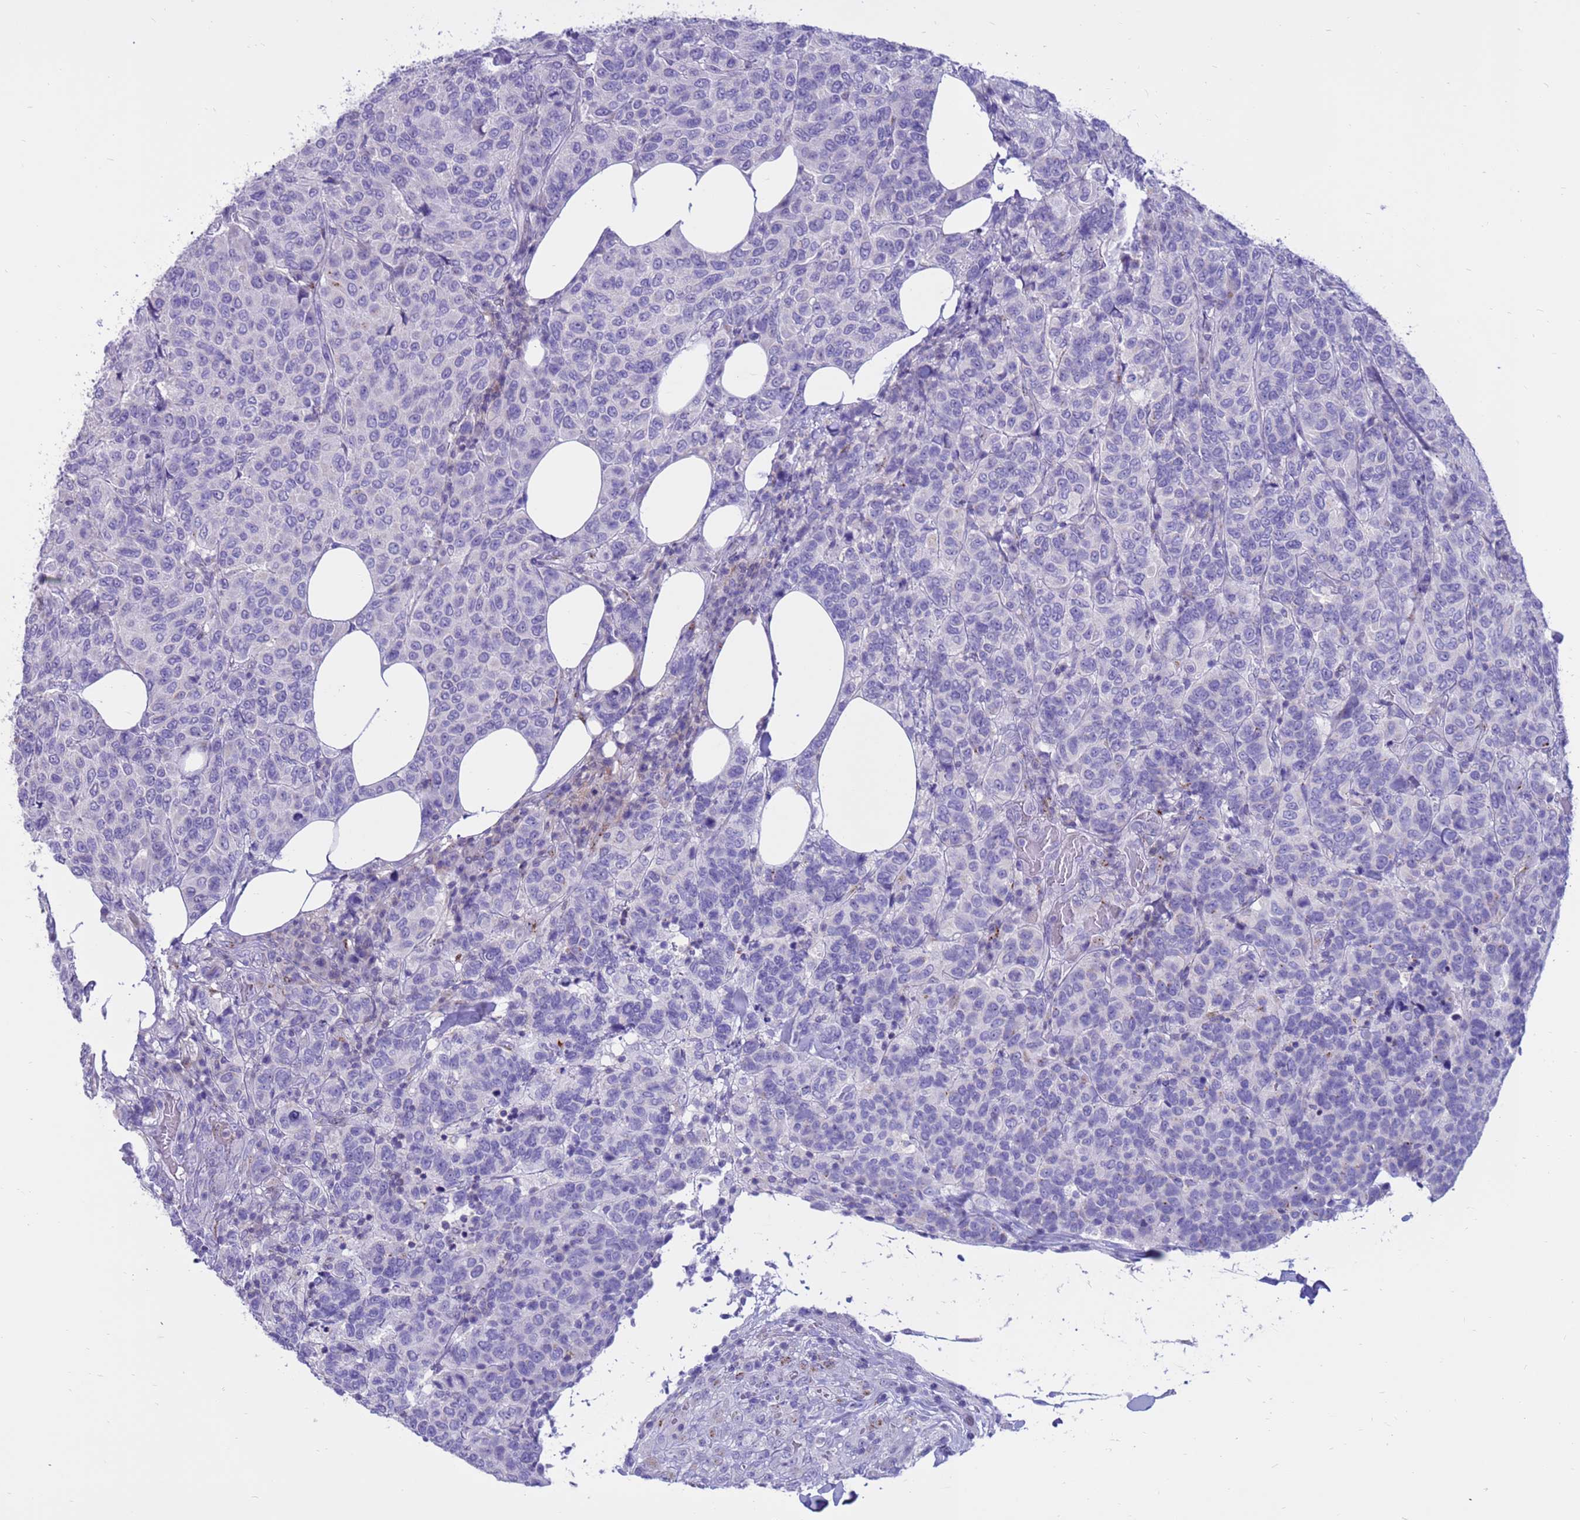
{"staining": {"intensity": "negative", "quantity": "none", "location": "none"}, "tissue": "breast cancer", "cell_type": "Tumor cells", "image_type": "cancer", "snomed": [{"axis": "morphology", "description": "Duct carcinoma"}, {"axis": "topography", "description": "Breast"}], "caption": "IHC photomicrograph of human breast cancer (infiltrating ductal carcinoma) stained for a protein (brown), which exhibits no positivity in tumor cells.", "gene": "PDE10A", "patient": {"sex": "female", "age": 55}}